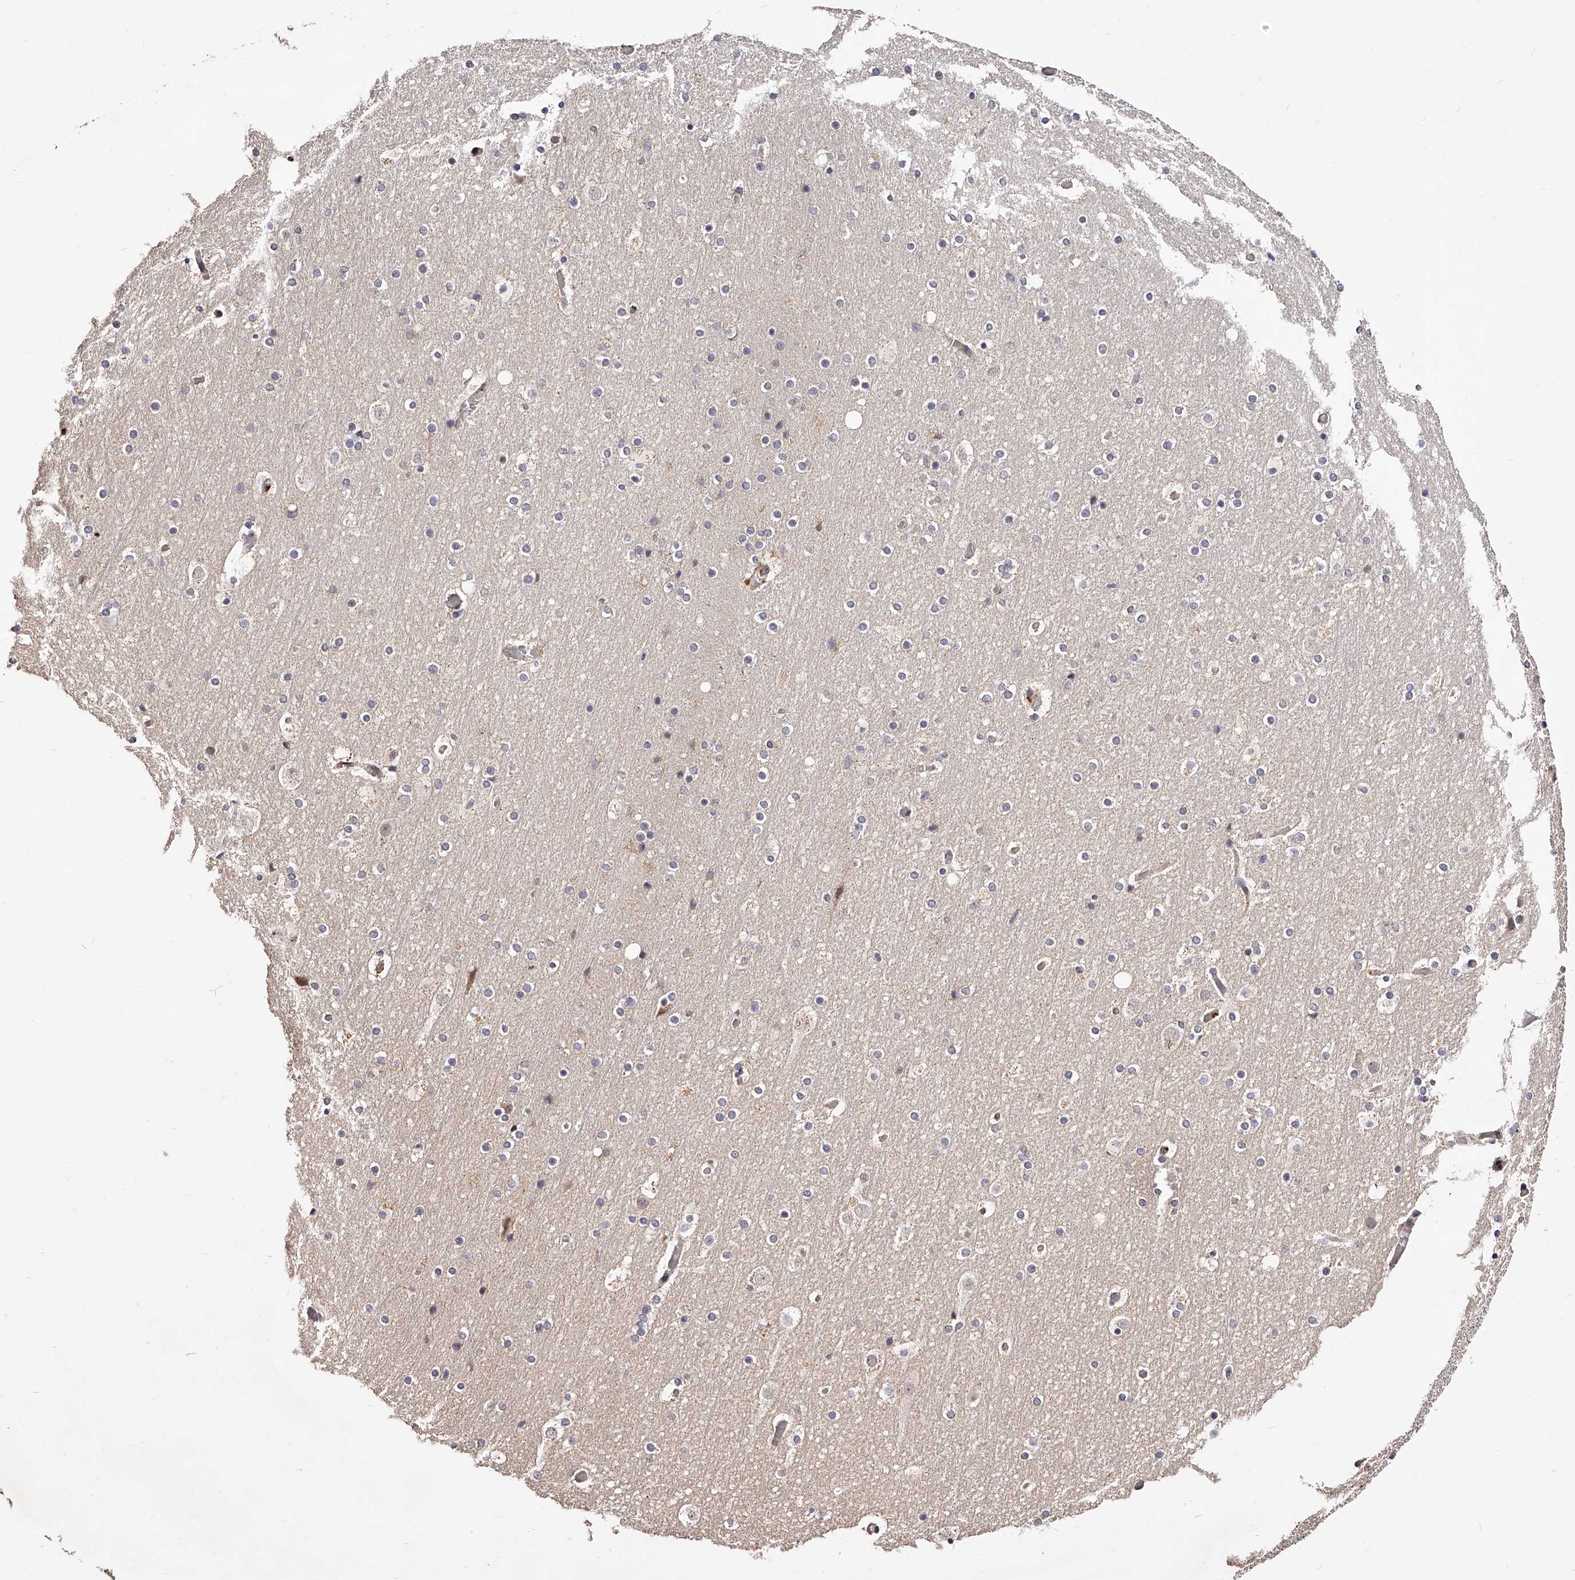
{"staining": {"intensity": "moderate", "quantity": ">75%", "location": "nuclear"}, "tissue": "cerebral cortex", "cell_type": "Endothelial cells", "image_type": "normal", "snomed": [{"axis": "morphology", "description": "Normal tissue, NOS"}, {"axis": "topography", "description": "Cerebral cortex"}], "caption": "IHC (DAB (3,3'-diaminobenzidine)) staining of normal cerebral cortex displays moderate nuclear protein expression in about >75% of endothelial cells. (DAB IHC with brightfield microscopy, high magnification).", "gene": "ZNF502", "patient": {"sex": "male", "age": 57}}